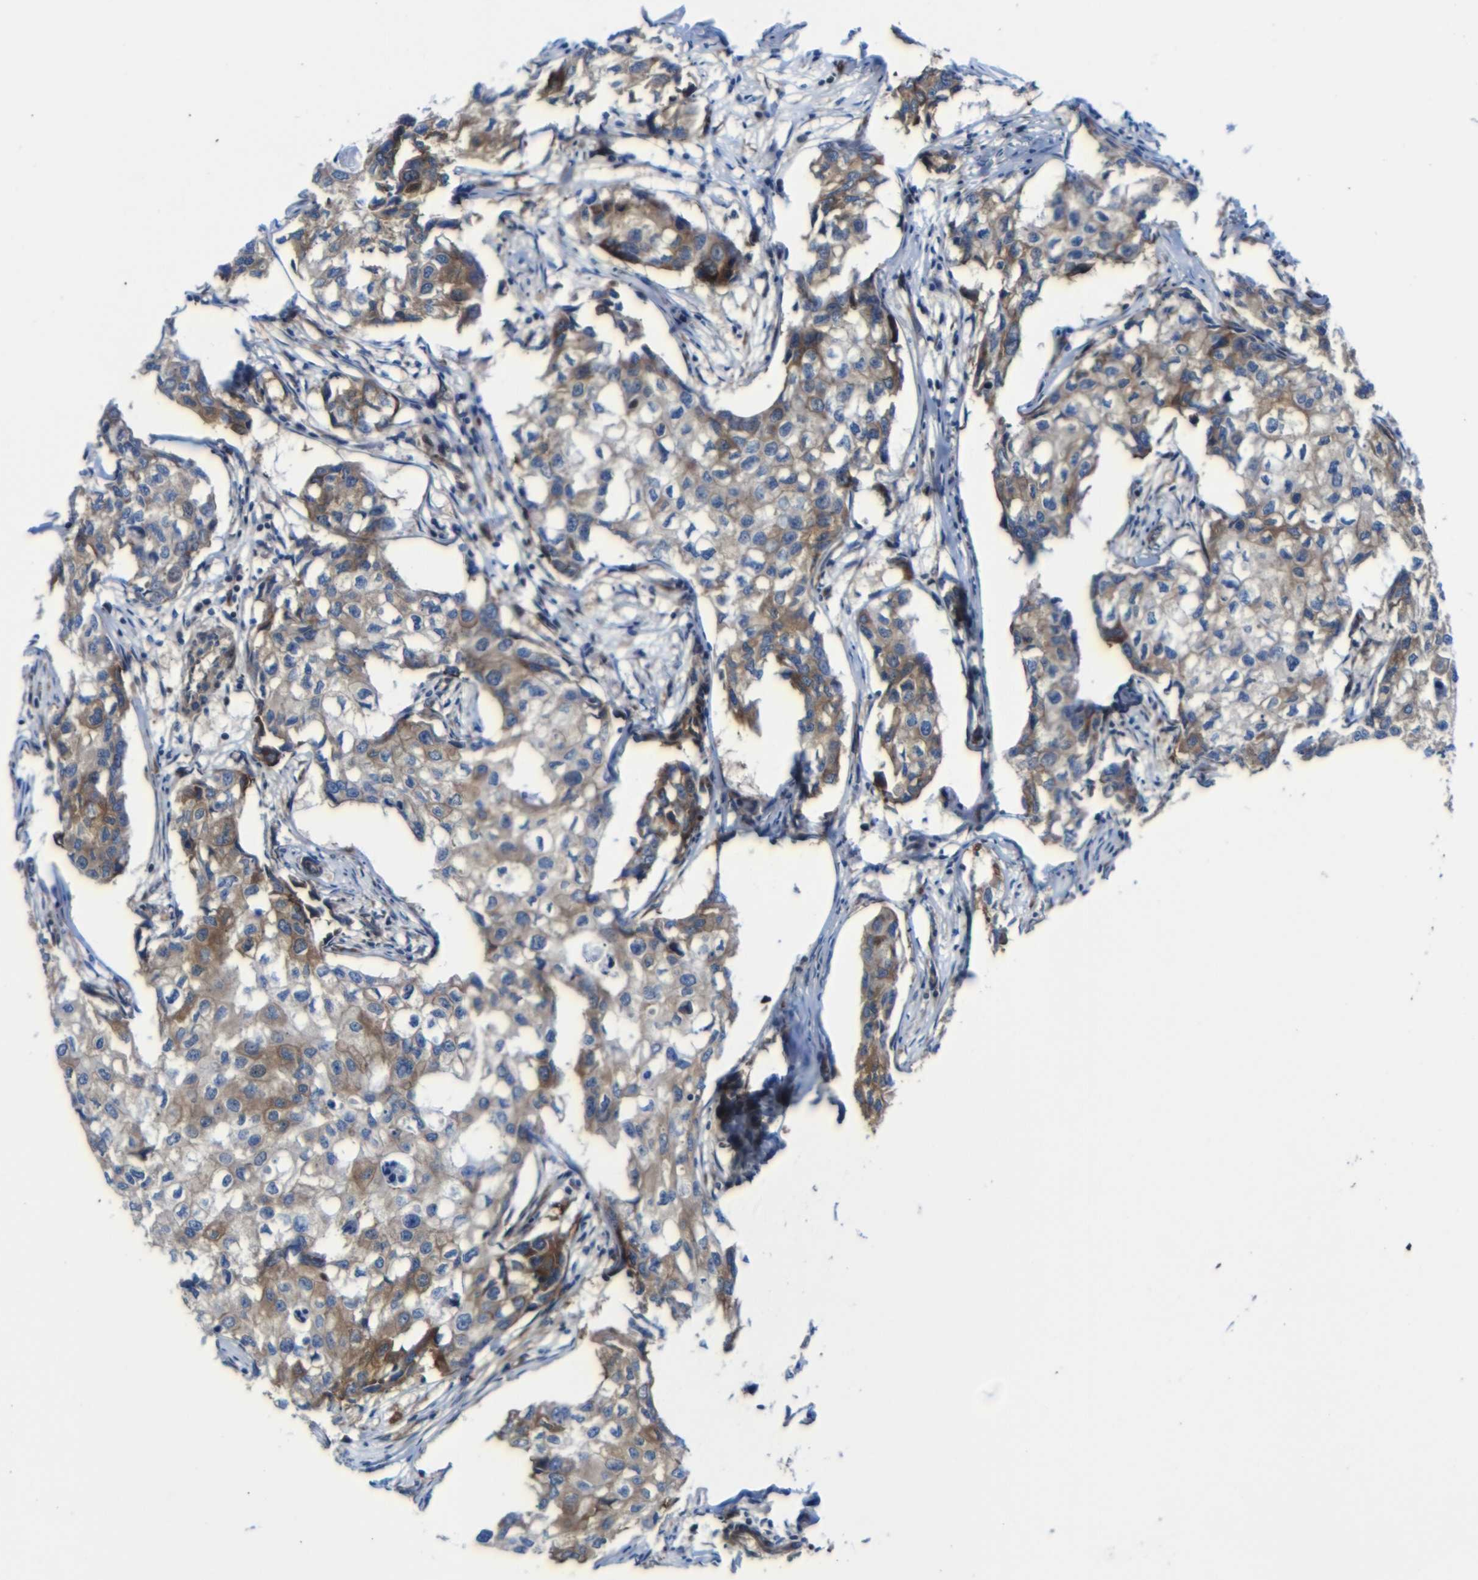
{"staining": {"intensity": "moderate", "quantity": "25%-75%", "location": "cytoplasmic/membranous"}, "tissue": "breast cancer", "cell_type": "Tumor cells", "image_type": "cancer", "snomed": [{"axis": "morphology", "description": "Duct carcinoma"}, {"axis": "topography", "description": "Breast"}], "caption": "This is a photomicrograph of immunohistochemistry staining of breast cancer, which shows moderate positivity in the cytoplasmic/membranous of tumor cells.", "gene": "PARP14", "patient": {"sex": "female", "age": 27}}